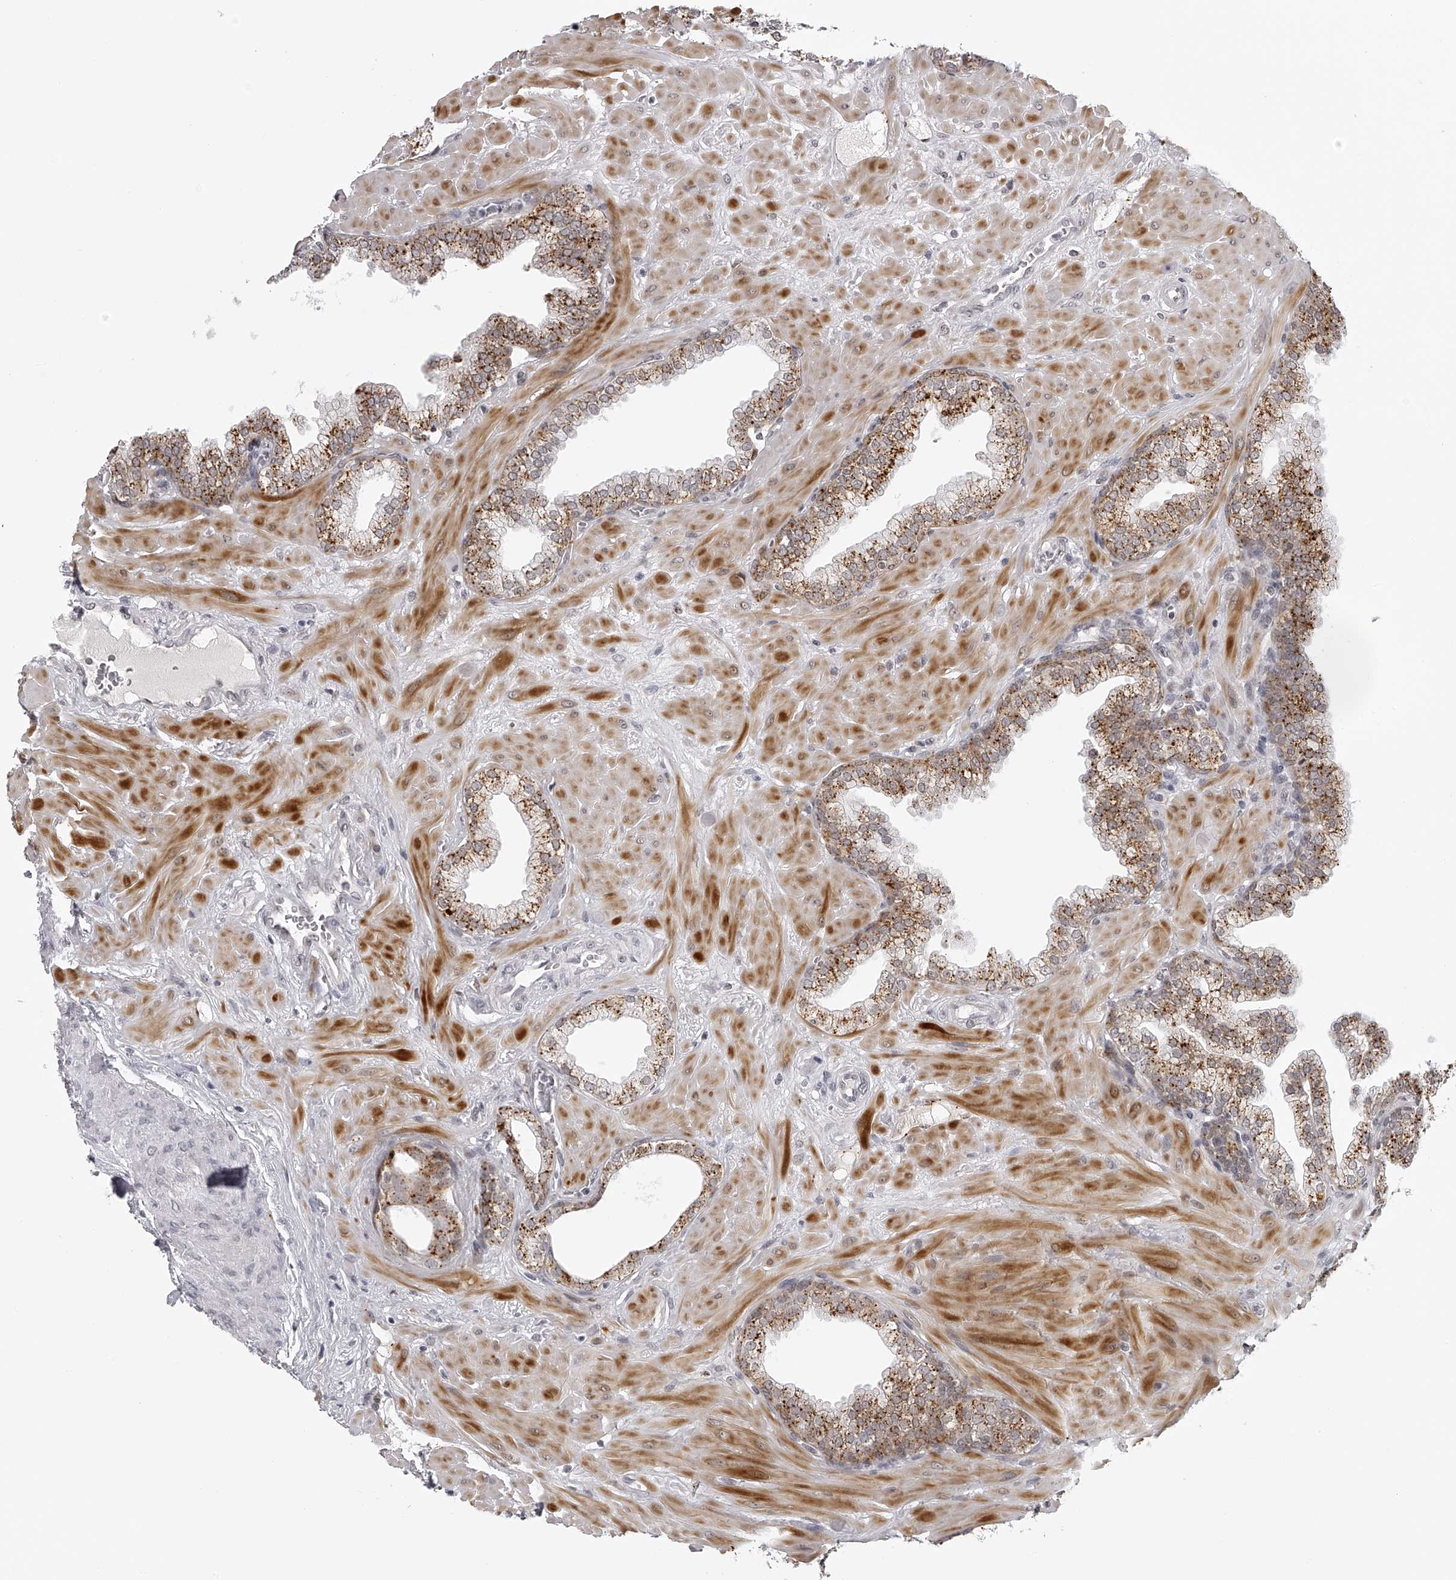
{"staining": {"intensity": "strong", "quantity": "25%-75%", "location": "cytoplasmic/membranous"}, "tissue": "prostate", "cell_type": "Glandular cells", "image_type": "normal", "snomed": [{"axis": "morphology", "description": "Normal tissue, NOS"}, {"axis": "morphology", "description": "Urothelial carcinoma, Low grade"}, {"axis": "topography", "description": "Urinary bladder"}, {"axis": "topography", "description": "Prostate"}], "caption": "Immunohistochemistry (IHC) histopathology image of unremarkable prostate: prostate stained using IHC exhibits high levels of strong protein expression localized specifically in the cytoplasmic/membranous of glandular cells, appearing as a cytoplasmic/membranous brown color.", "gene": "RNF220", "patient": {"sex": "male", "age": 60}}